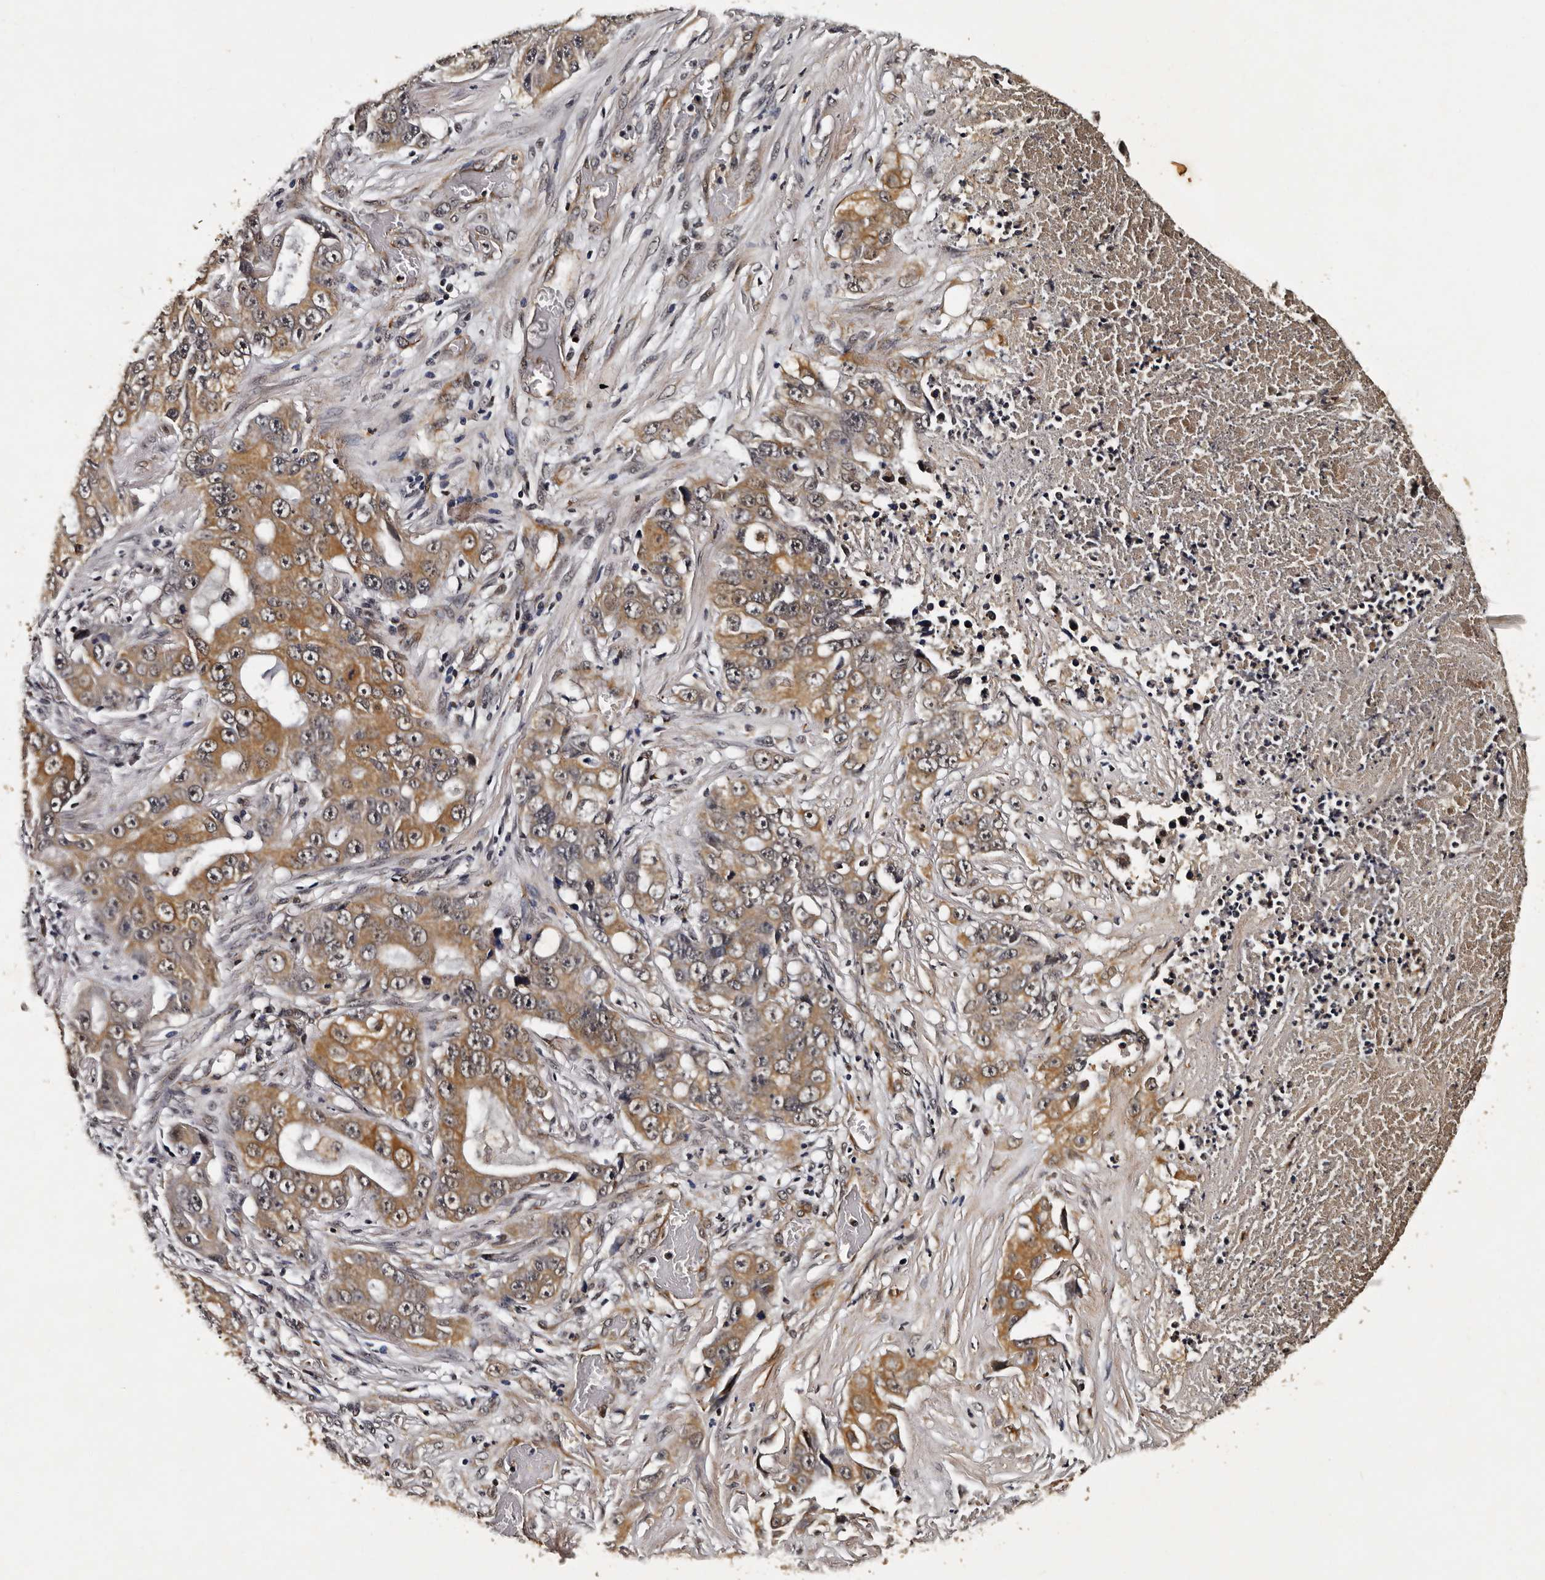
{"staining": {"intensity": "moderate", "quantity": ">75%", "location": "cytoplasmic/membranous"}, "tissue": "lung cancer", "cell_type": "Tumor cells", "image_type": "cancer", "snomed": [{"axis": "morphology", "description": "Adenocarcinoma, NOS"}, {"axis": "topography", "description": "Lung"}], "caption": "IHC of adenocarcinoma (lung) demonstrates medium levels of moderate cytoplasmic/membranous expression in approximately >75% of tumor cells. (Stains: DAB (3,3'-diaminobenzidine) in brown, nuclei in blue, Microscopy: brightfield microscopy at high magnification).", "gene": "CPNE3", "patient": {"sex": "female", "age": 51}}